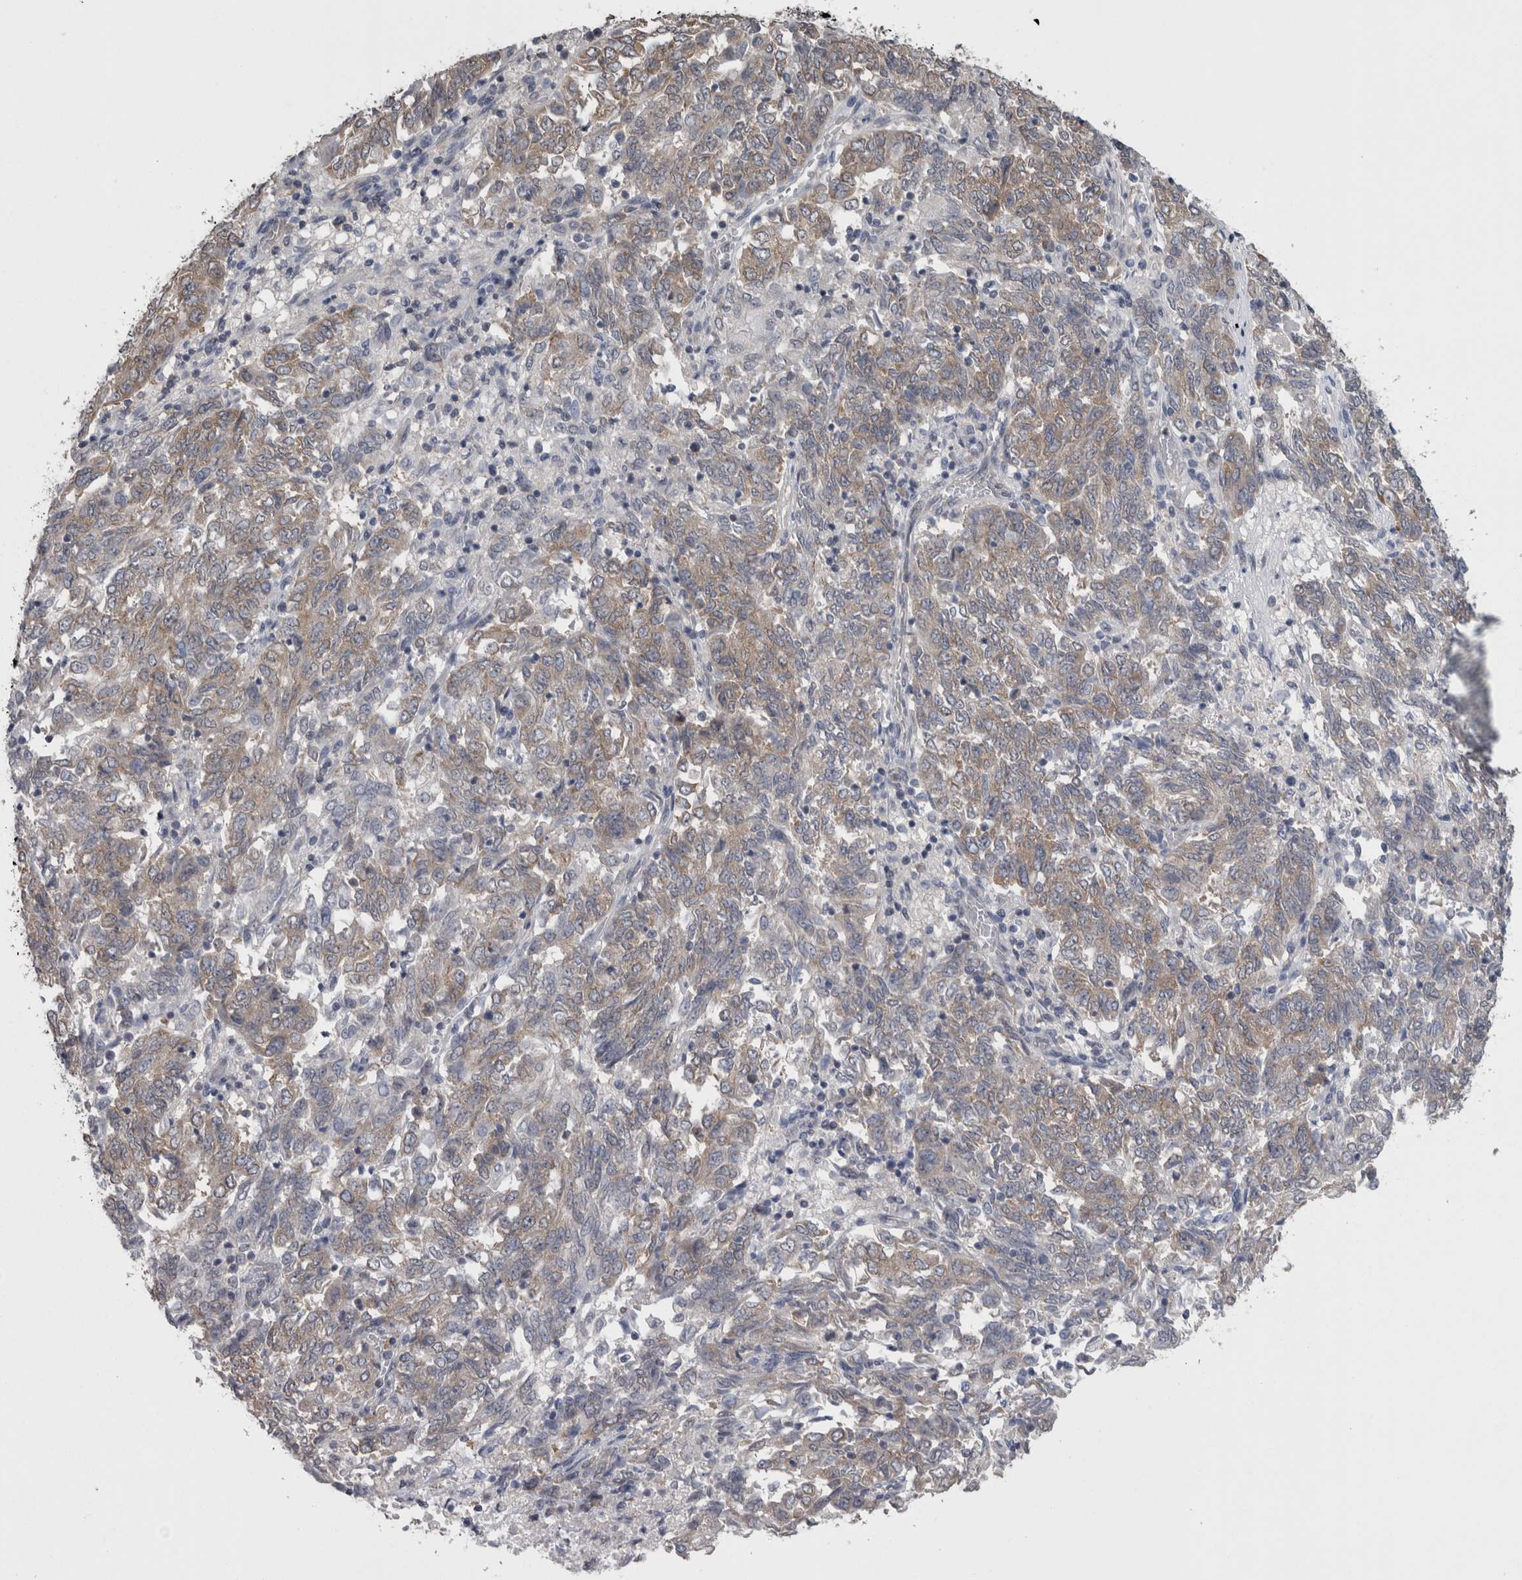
{"staining": {"intensity": "weak", "quantity": ">75%", "location": "cytoplasmic/membranous"}, "tissue": "endometrial cancer", "cell_type": "Tumor cells", "image_type": "cancer", "snomed": [{"axis": "morphology", "description": "Adenocarcinoma, NOS"}, {"axis": "topography", "description": "Endometrium"}], "caption": "Immunohistochemical staining of endometrial cancer (adenocarcinoma) demonstrates weak cytoplasmic/membranous protein positivity in approximately >75% of tumor cells.", "gene": "DDX6", "patient": {"sex": "female", "age": 80}}